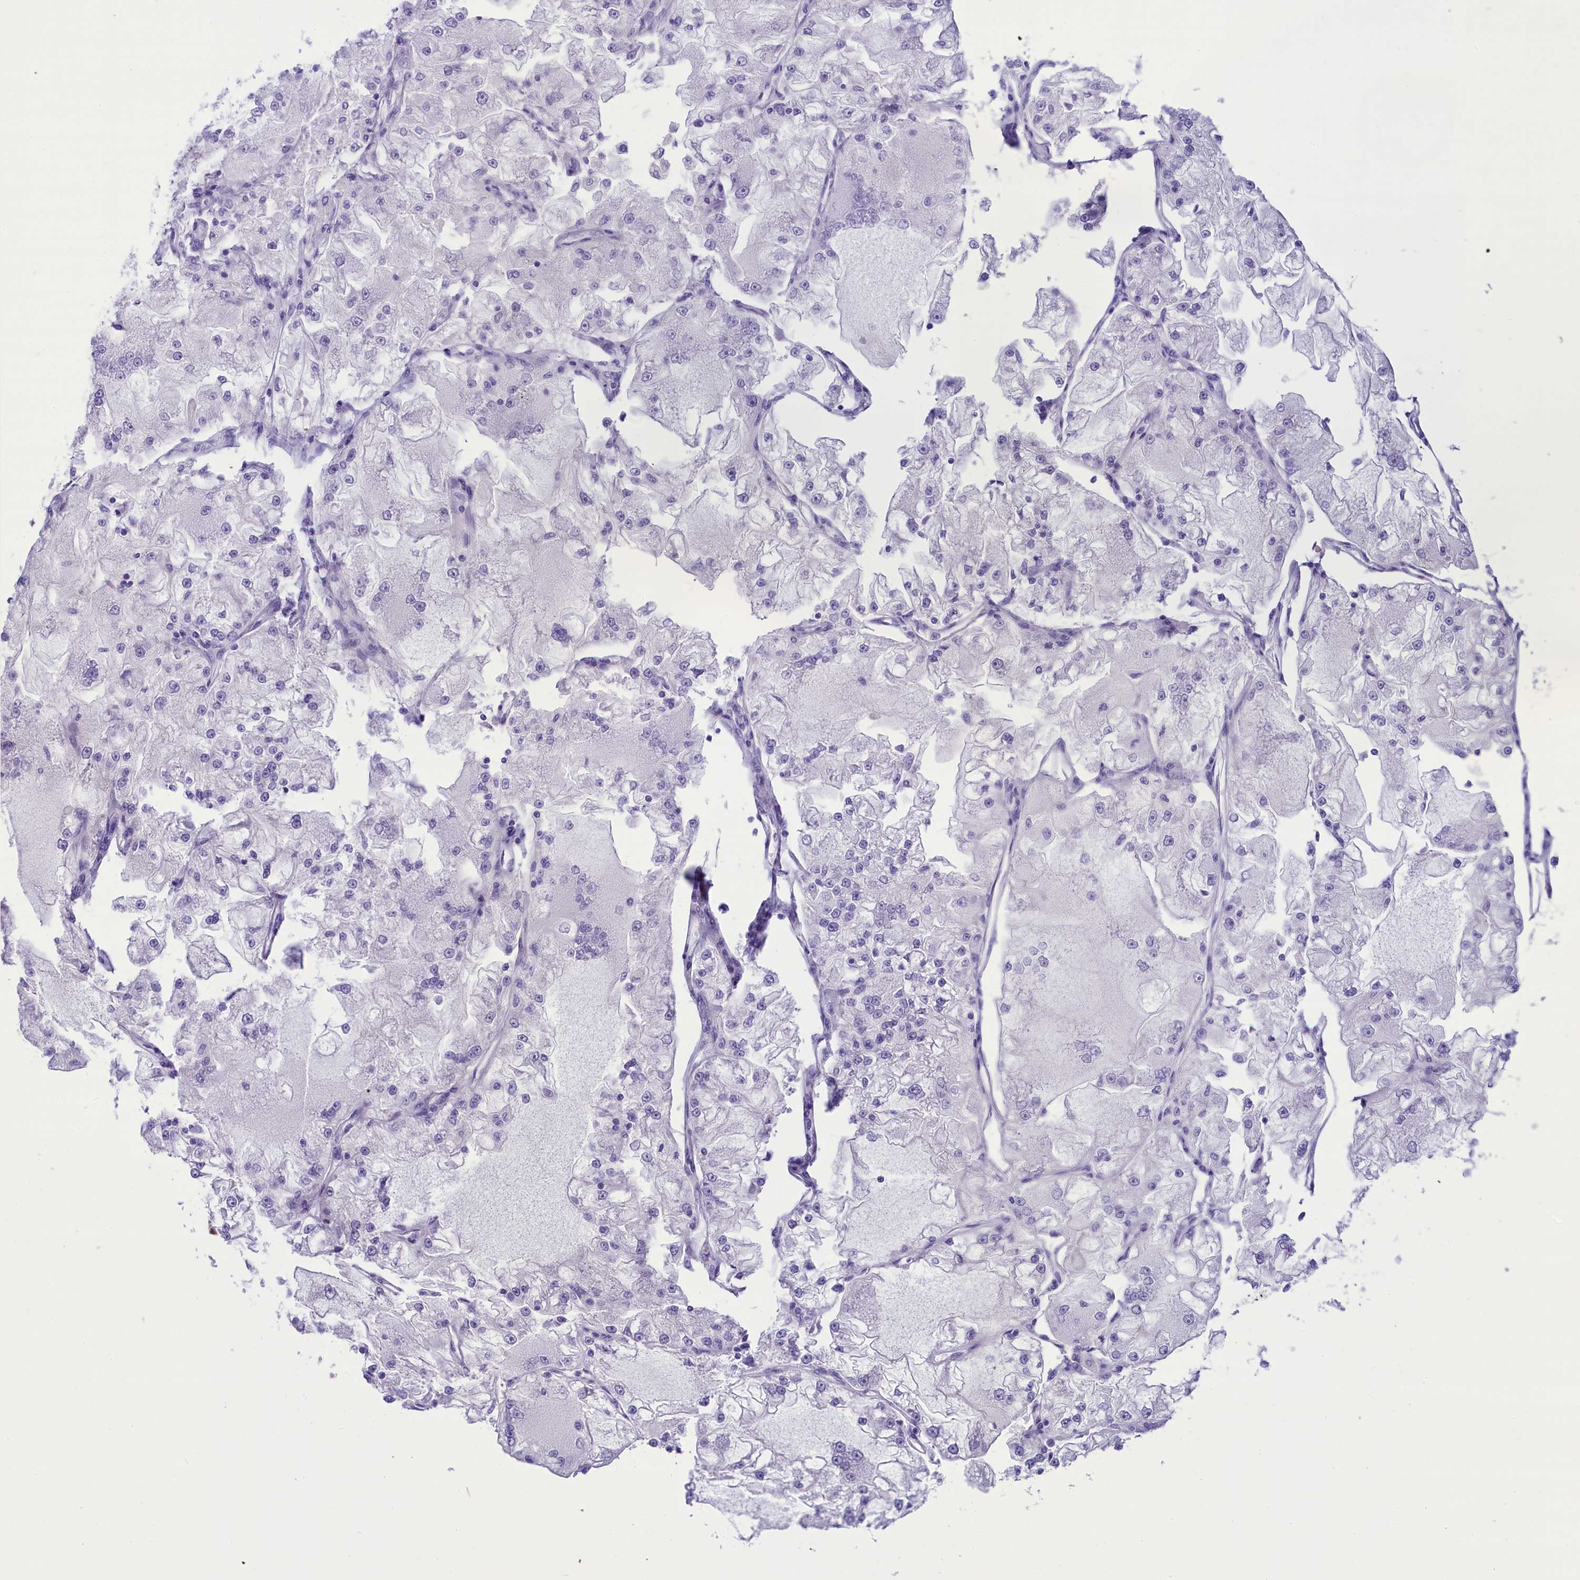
{"staining": {"intensity": "negative", "quantity": "none", "location": "none"}, "tissue": "renal cancer", "cell_type": "Tumor cells", "image_type": "cancer", "snomed": [{"axis": "morphology", "description": "Adenocarcinoma, NOS"}, {"axis": "topography", "description": "Kidney"}], "caption": "This is an immunohistochemistry (IHC) photomicrograph of human renal cancer (adenocarcinoma). There is no positivity in tumor cells.", "gene": "PRR15", "patient": {"sex": "female", "age": 72}}